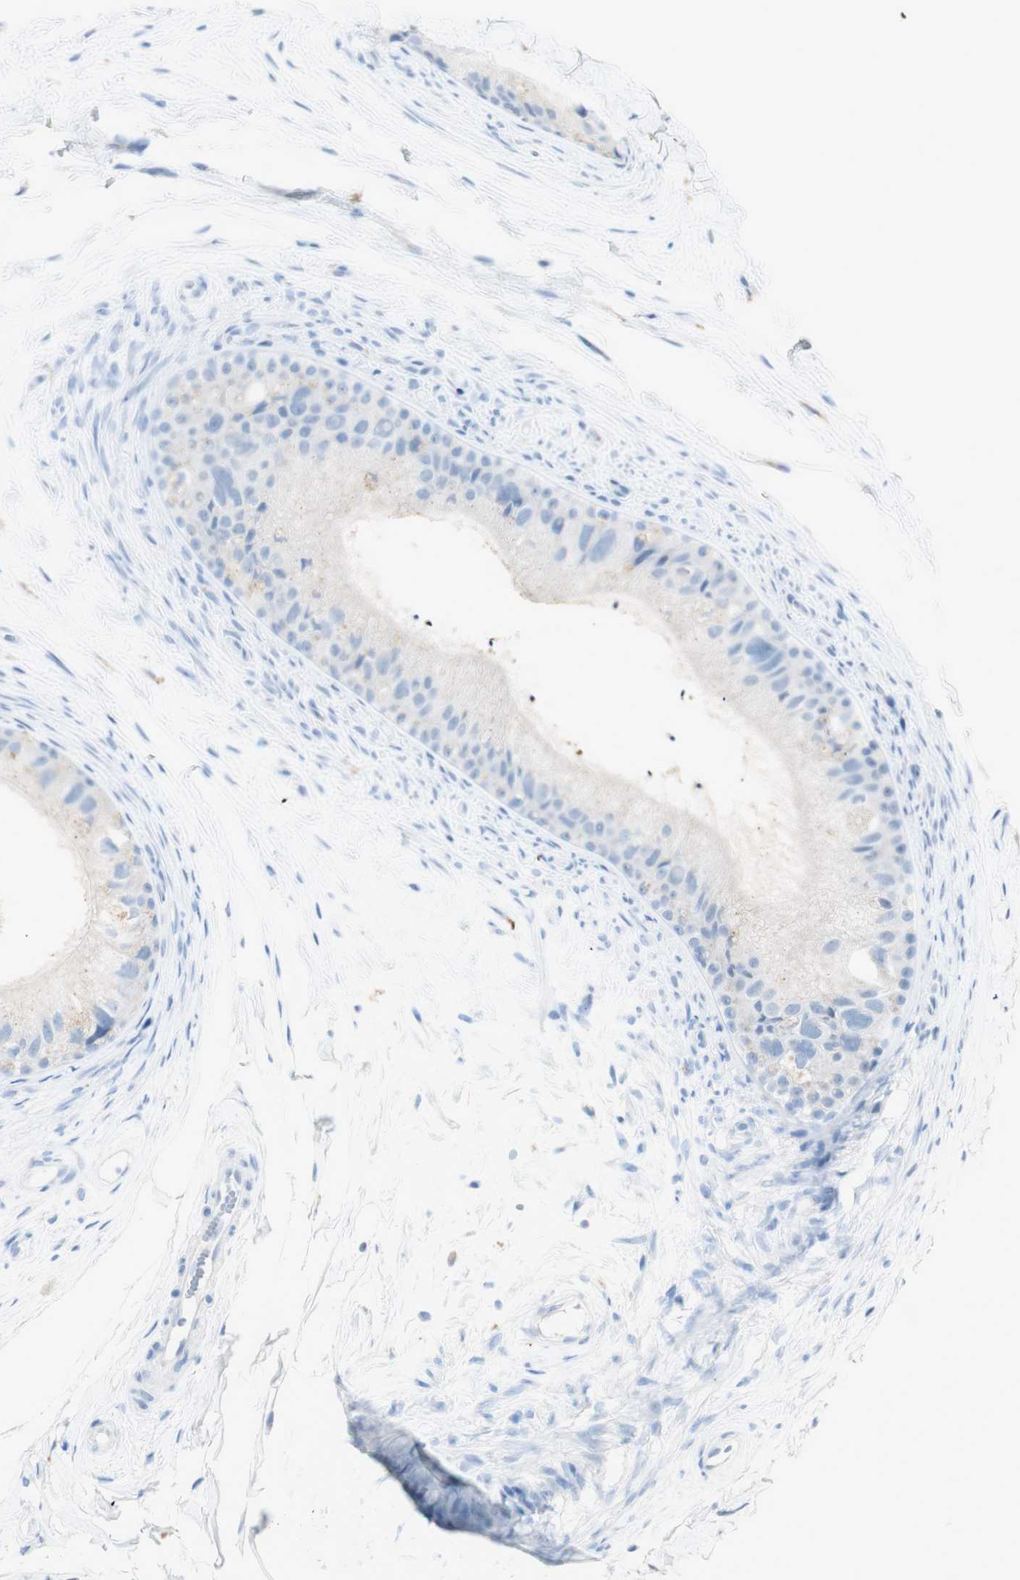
{"staining": {"intensity": "negative", "quantity": "none", "location": "none"}, "tissue": "epididymis", "cell_type": "Glandular cells", "image_type": "normal", "snomed": [{"axis": "morphology", "description": "Normal tissue, NOS"}, {"axis": "topography", "description": "Epididymis"}], "caption": "There is no significant staining in glandular cells of epididymis. Brightfield microscopy of immunohistochemistry (IHC) stained with DAB (brown) and hematoxylin (blue), captured at high magnification.", "gene": "ART3", "patient": {"sex": "male", "age": 56}}